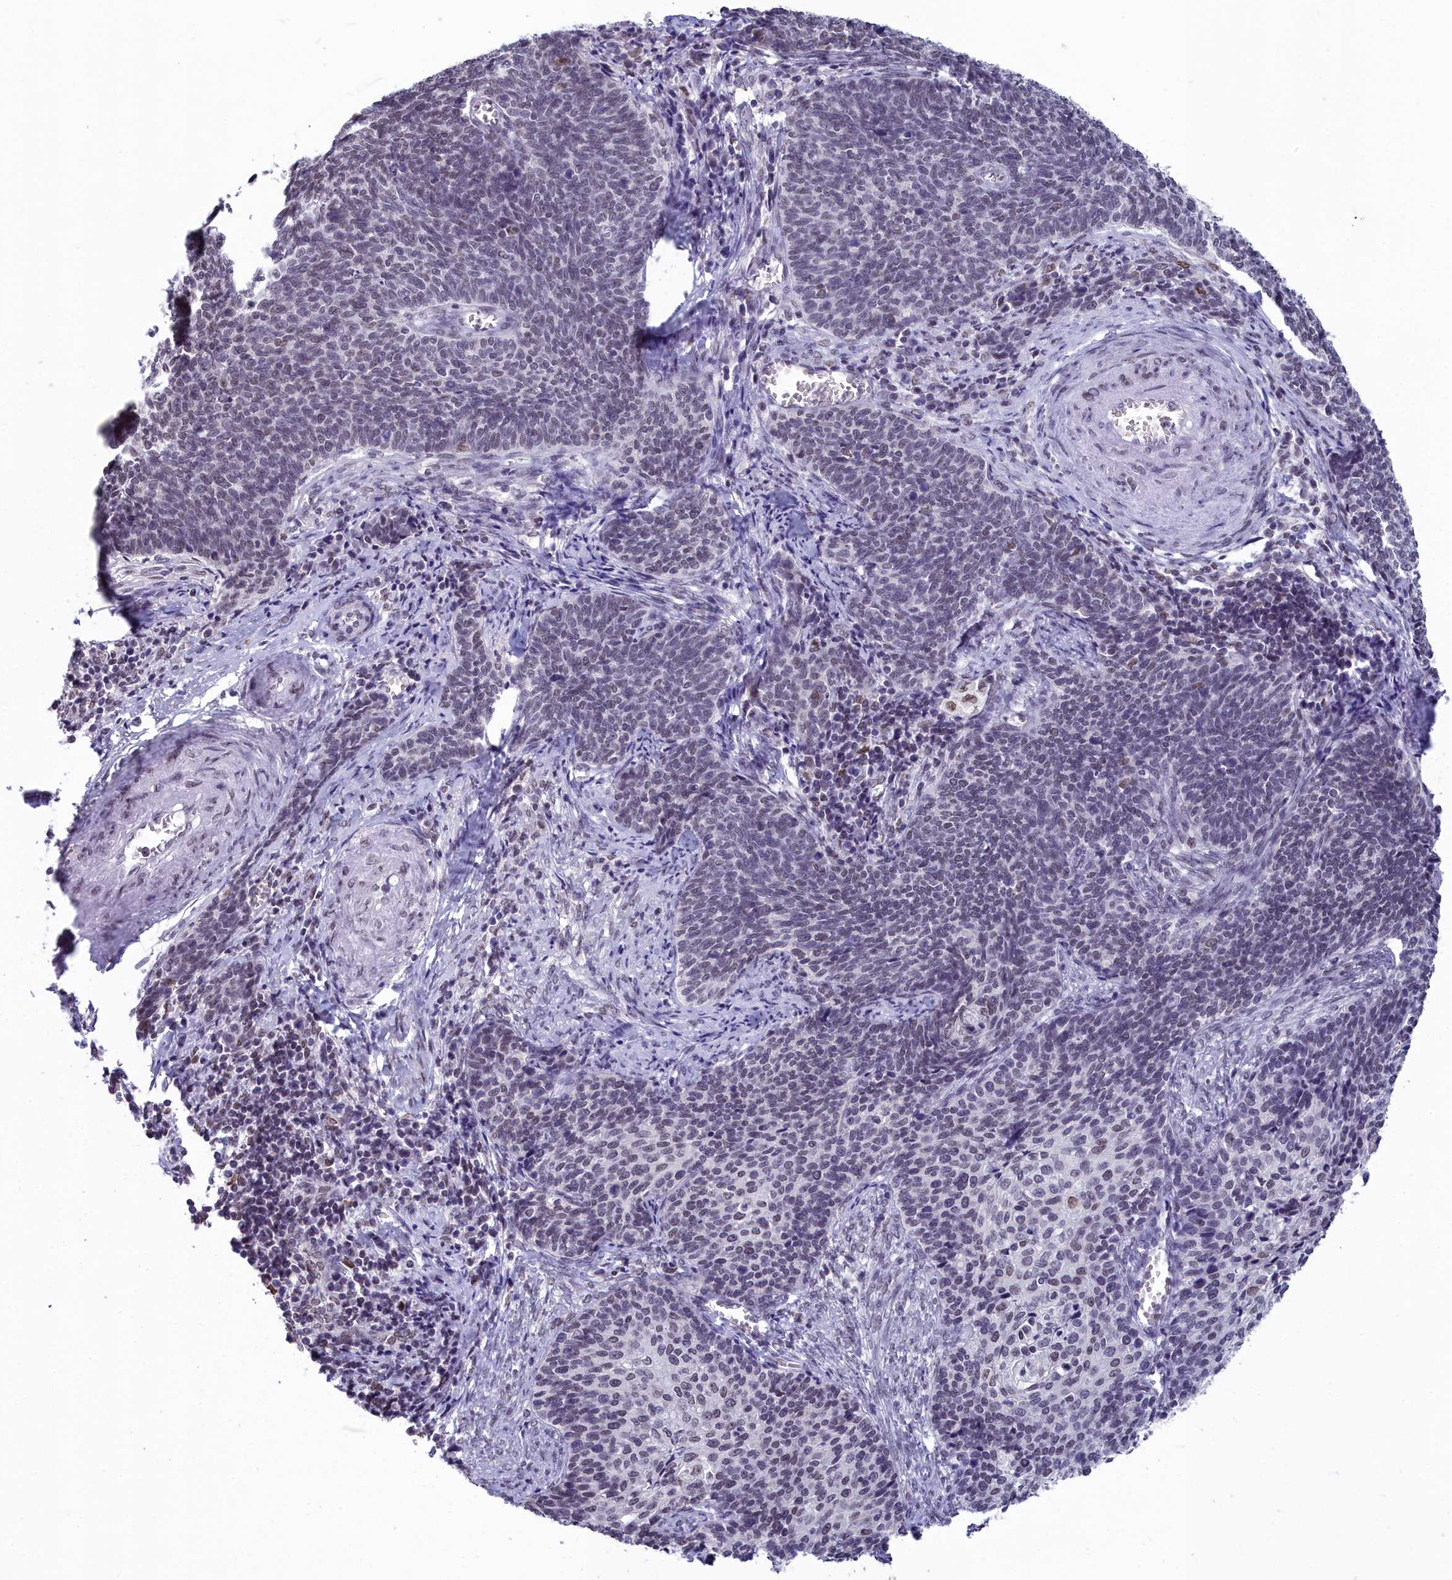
{"staining": {"intensity": "weak", "quantity": "25%-75%", "location": "nuclear"}, "tissue": "cervical cancer", "cell_type": "Tumor cells", "image_type": "cancer", "snomed": [{"axis": "morphology", "description": "Squamous cell carcinoma, NOS"}, {"axis": "topography", "description": "Cervix"}], "caption": "A high-resolution image shows immunohistochemistry staining of cervical squamous cell carcinoma, which shows weak nuclear positivity in about 25%-75% of tumor cells.", "gene": "CCDC97", "patient": {"sex": "female", "age": 39}}